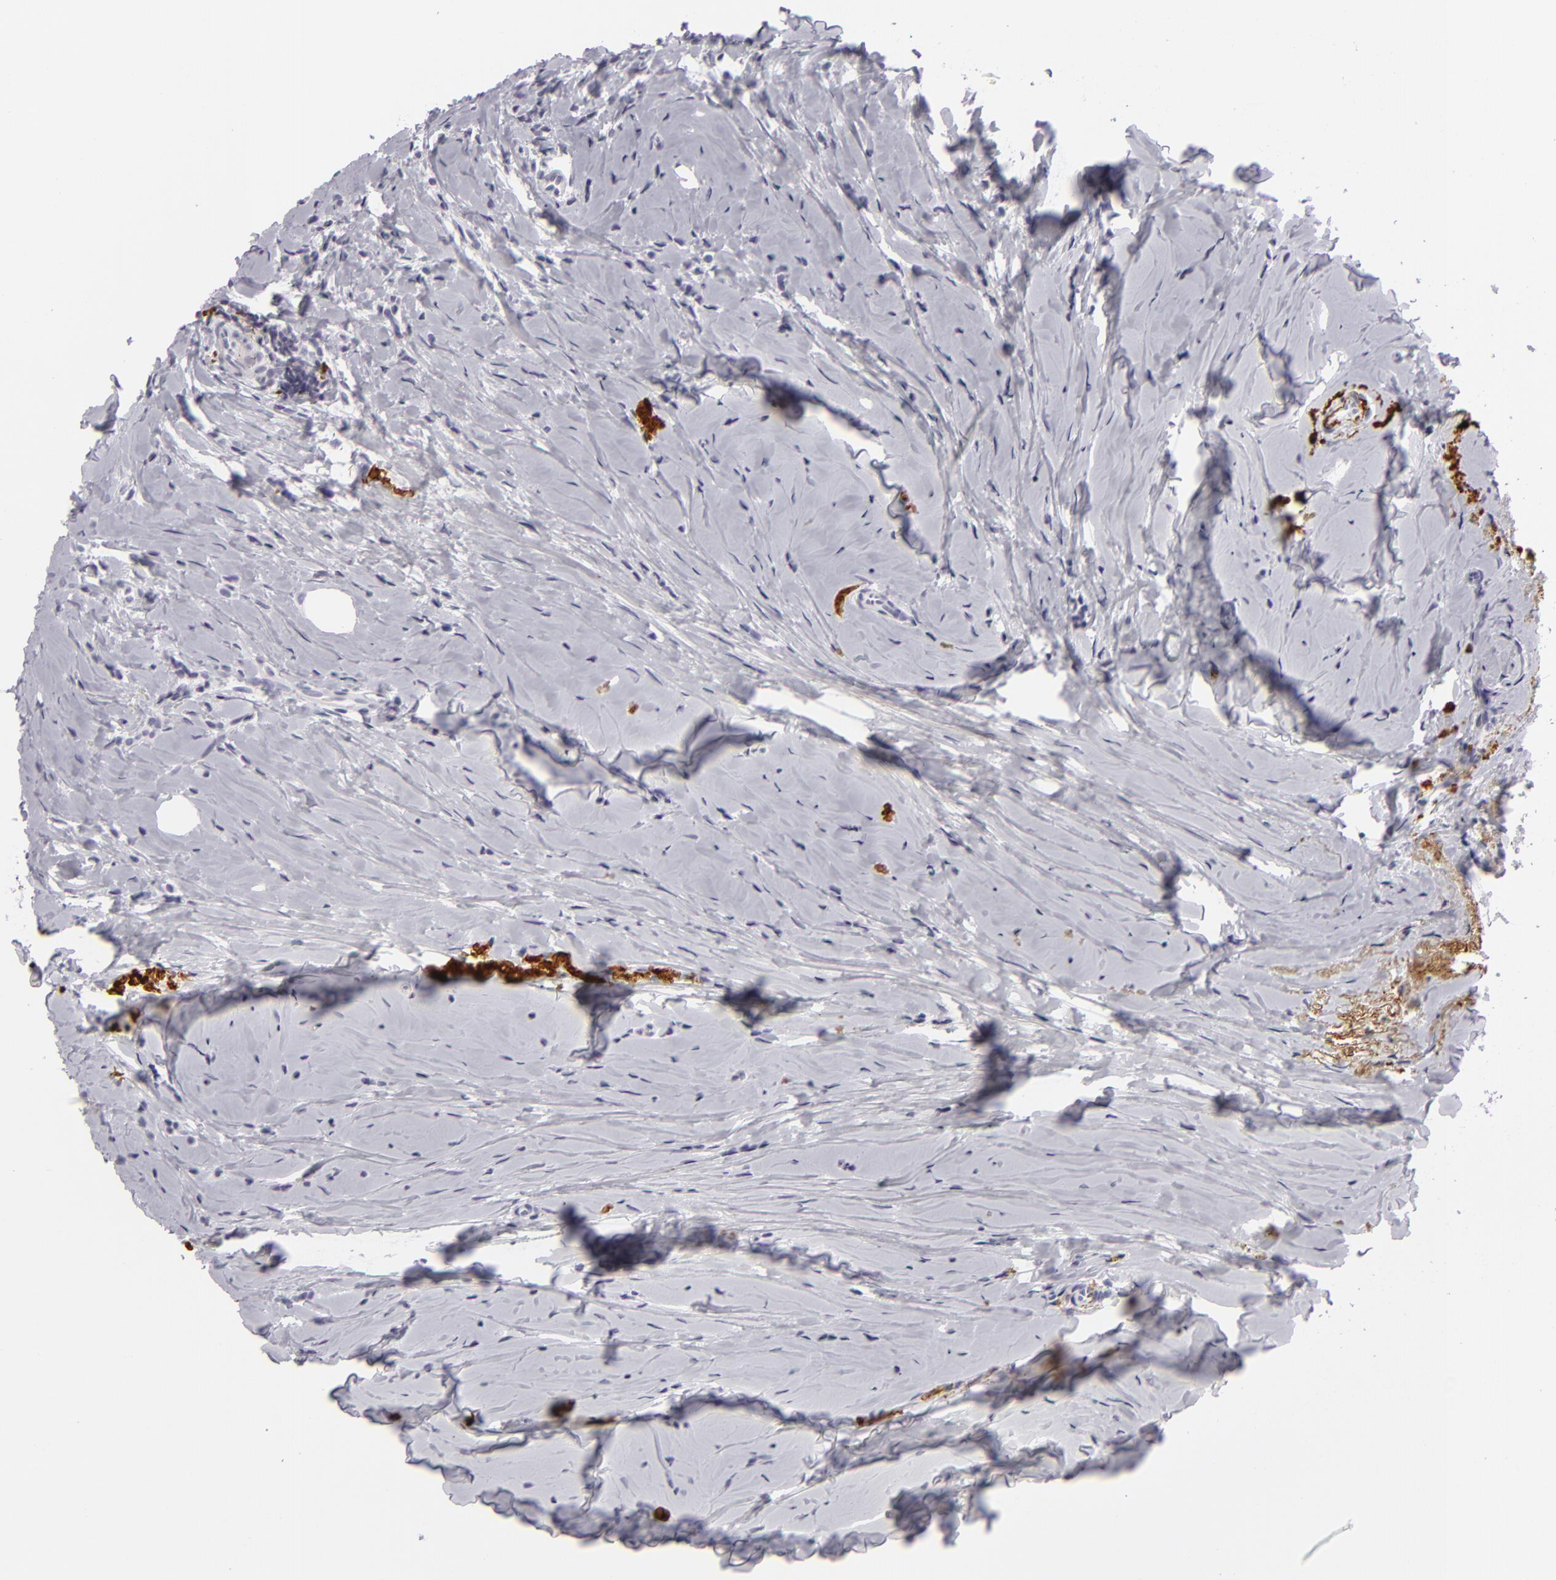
{"staining": {"intensity": "negative", "quantity": "none", "location": "none"}, "tissue": "breast cancer", "cell_type": "Tumor cells", "image_type": "cancer", "snomed": [{"axis": "morphology", "description": "Lobular carcinoma"}, {"axis": "topography", "description": "Breast"}], "caption": "Image shows no significant protein positivity in tumor cells of breast lobular carcinoma.", "gene": "C9", "patient": {"sex": "female", "age": 64}}